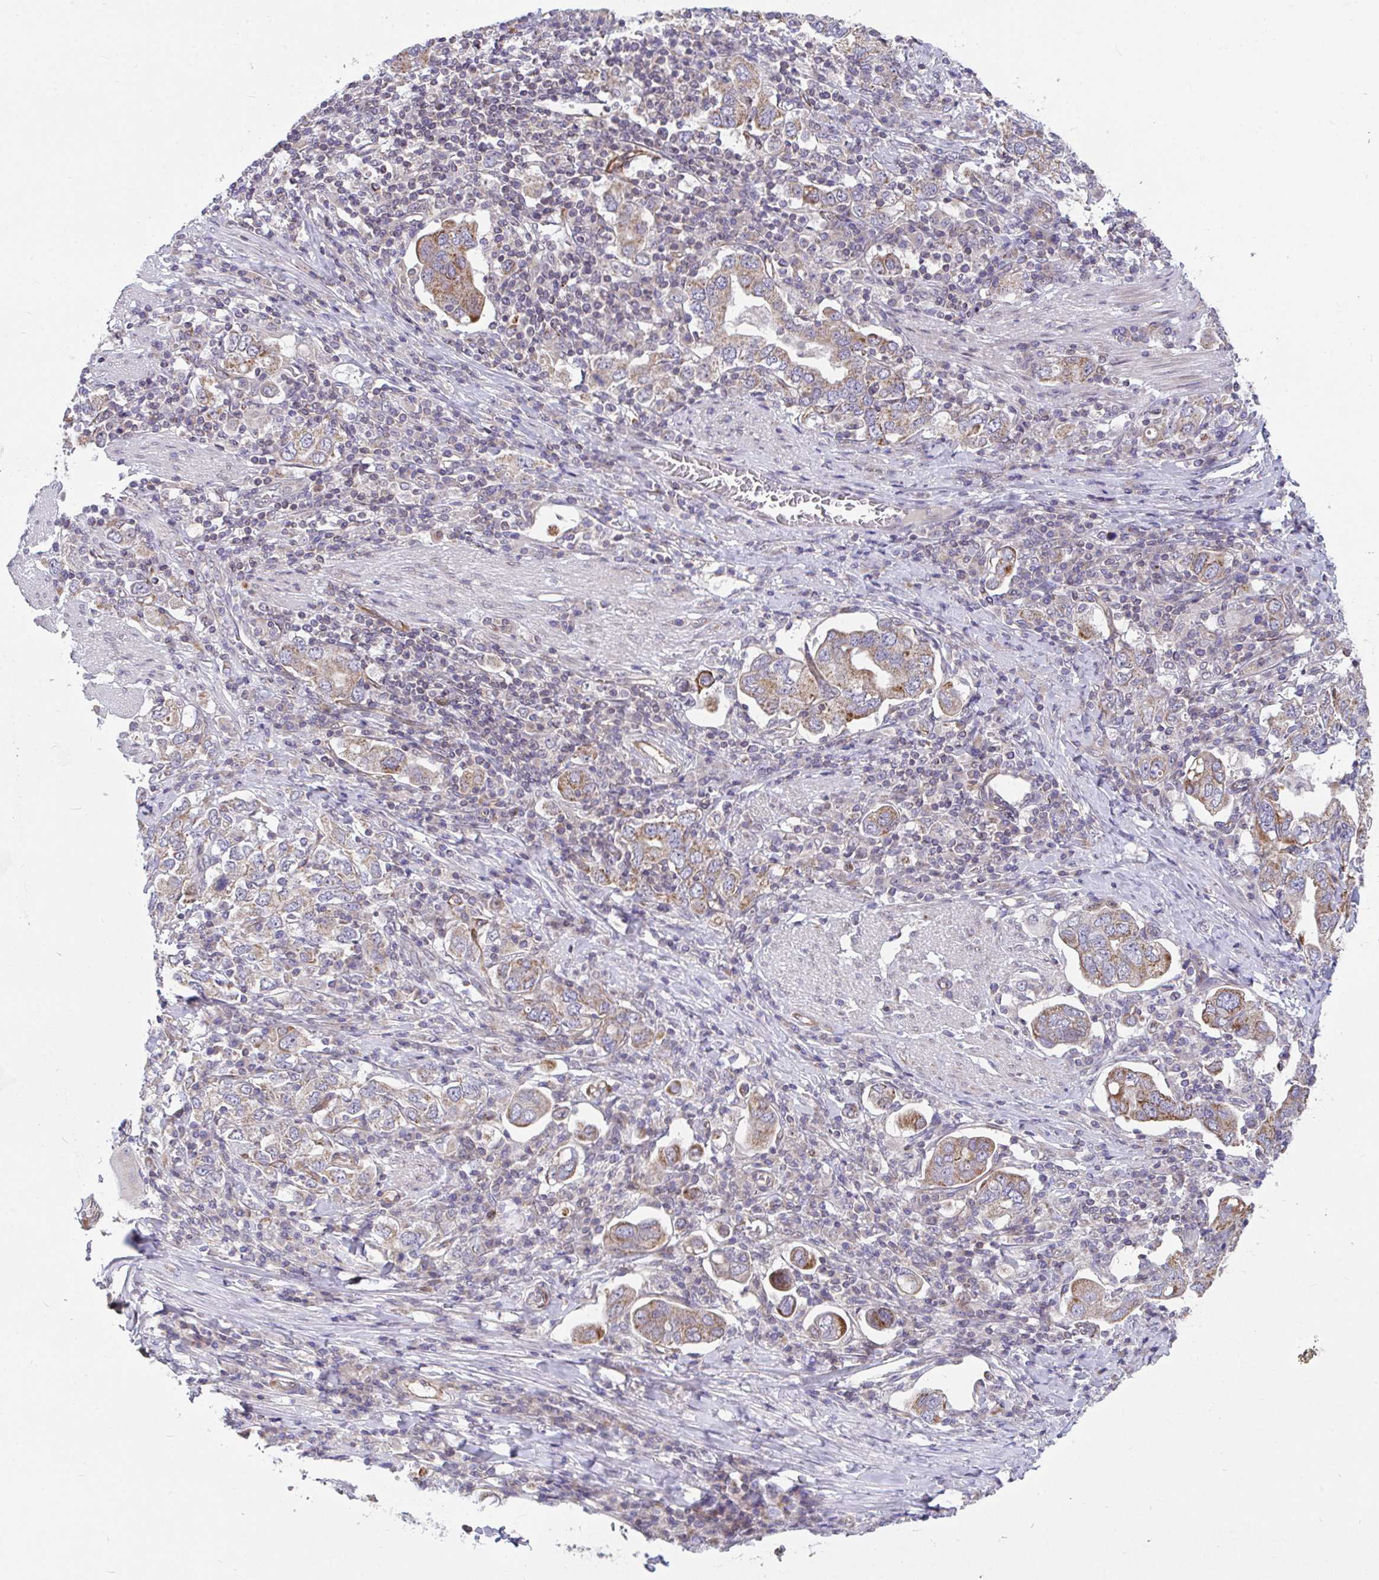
{"staining": {"intensity": "moderate", "quantity": ">75%", "location": "cytoplasmic/membranous"}, "tissue": "stomach cancer", "cell_type": "Tumor cells", "image_type": "cancer", "snomed": [{"axis": "morphology", "description": "Adenocarcinoma, NOS"}, {"axis": "topography", "description": "Stomach, upper"}, {"axis": "topography", "description": "Stomach"}], "caption": "Immunohistochemical staining of adenocarcinoma (stomach) displays medium levels of moderate cytoplasmic/membranous protein expression in approximately >75% of tumor cells.", "gene": "EIF1AD", "patient": {"sex": "male", "age": 62}}